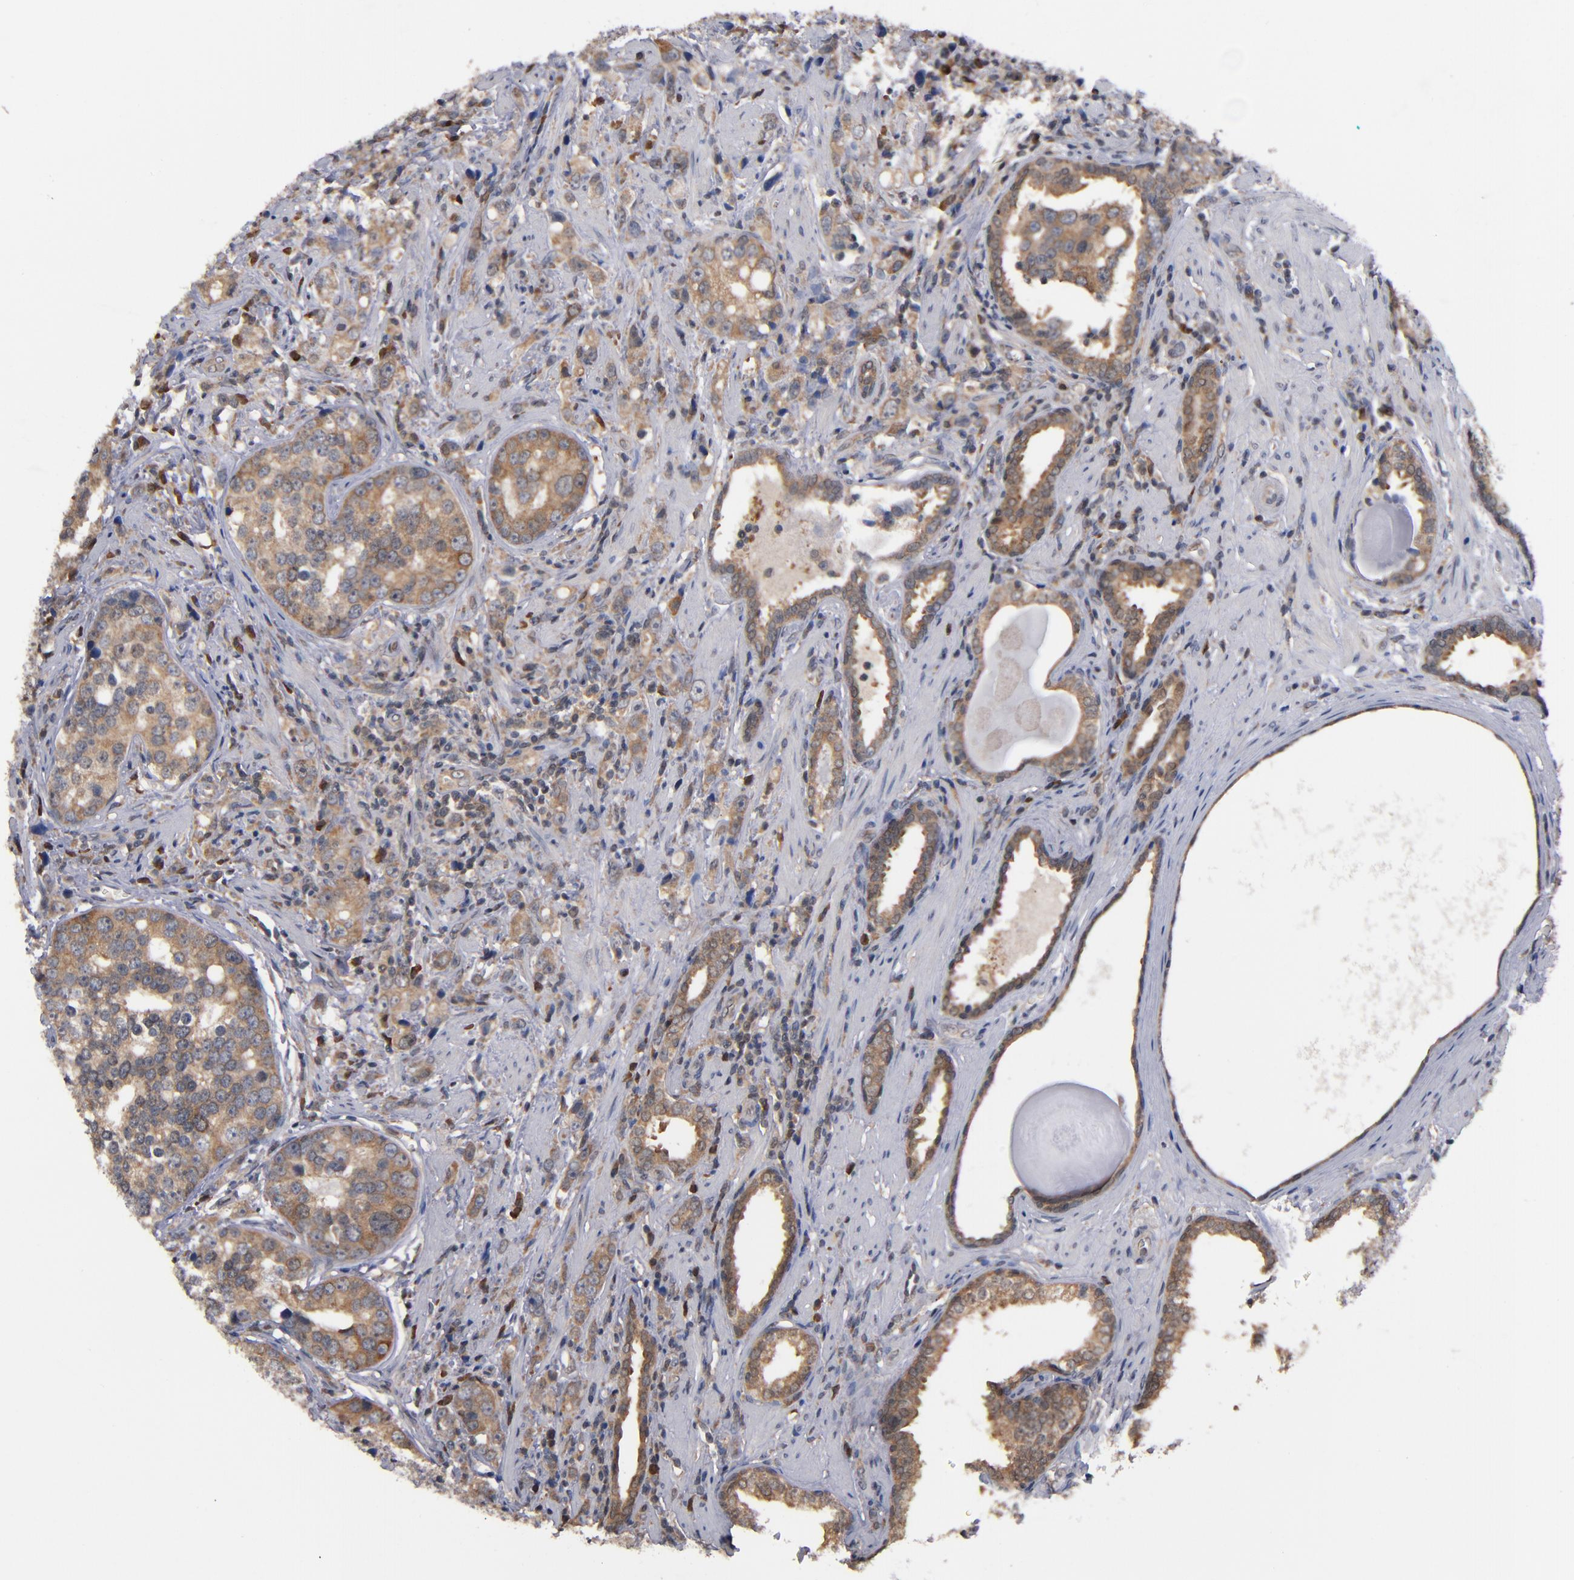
{"staining": {"intensity": "moderate", "quantity": ">75%", "location": "cytoplasmic/membranous"}, "tissue": "prostate cancer", "cell_type": "Tumor cells", "image_type": "cancer", "snomed": [{"axis": "morphology", "description": "Adenocarcinoma, High grade"}, {"axis": "topography", "description": "Prostate"}], "caption": "Immunohistochemistry (IHC) image of neoplastic tissue: human prostate adenocarcinoma (high-grade) stained using immunohistochemistry reveals medium levels of moderate protein expression localized specifically in the cytoplasmic/membranous of tumor cells, appearing as a cytoplasmic/membranous brown color.", "gene": "ALG13", "patient": {"sex": "male", "age": 71}}